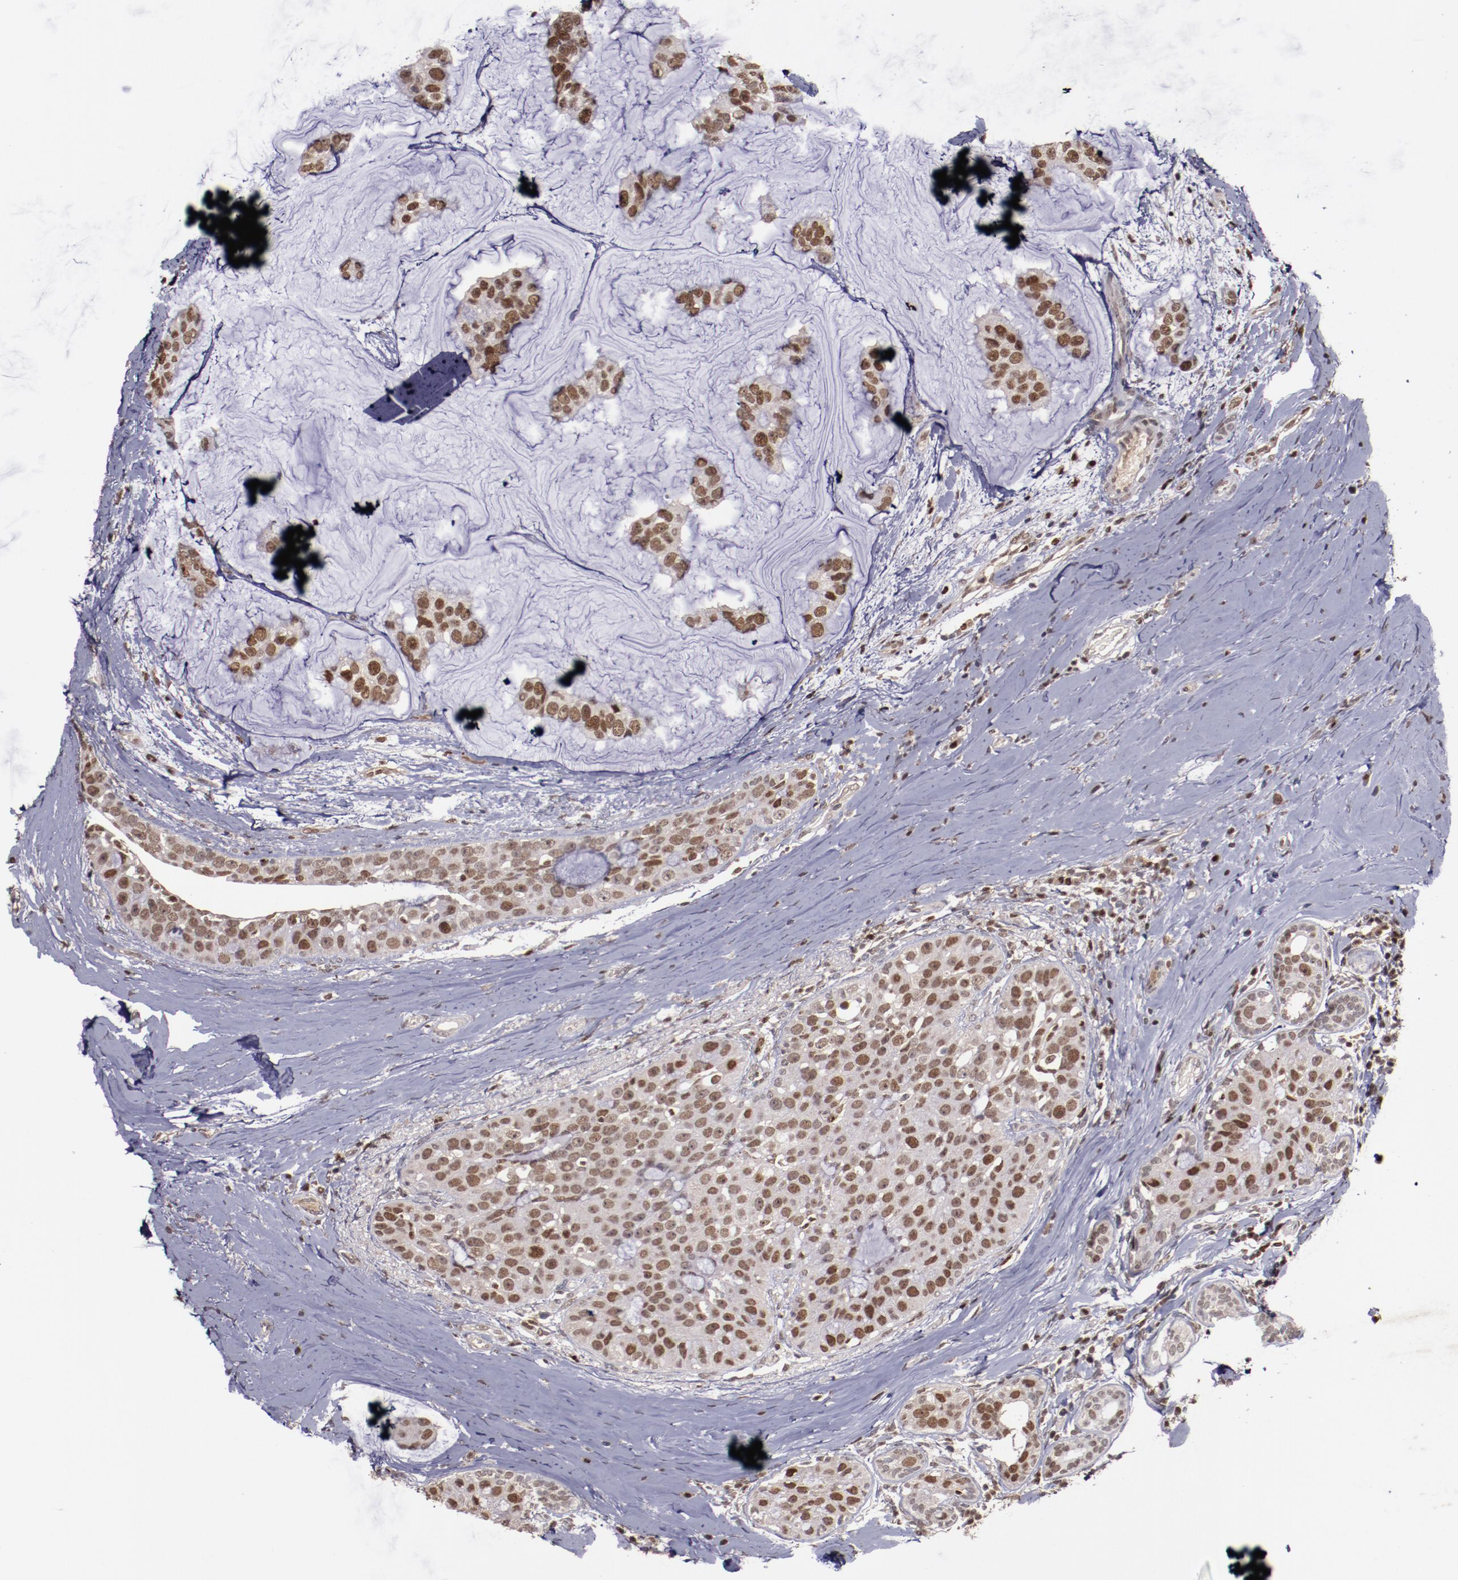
{"staining": {"intensity": "strong", "quantity": ">75%", "location": "nuclear"}, "tissue": "breast cancer", "cell_type": "Tumor cells", "image_type": "cancer", "snomed": [{"axis": "morphology", "description": "Normal tissue, NOS"}, {"axis": "morphology", "description": "Duct carcinoma"}, {"axis": "topography", "description": "Breast"}], "caption": "Breast cancer (intraductal carcinoma) was stained to show a protein in brown. There is high levels of strong nuclear expression in about >75% of tumor cells.", "gene": "CHEK2", "patient": {"sex": "female", "age": 50}}